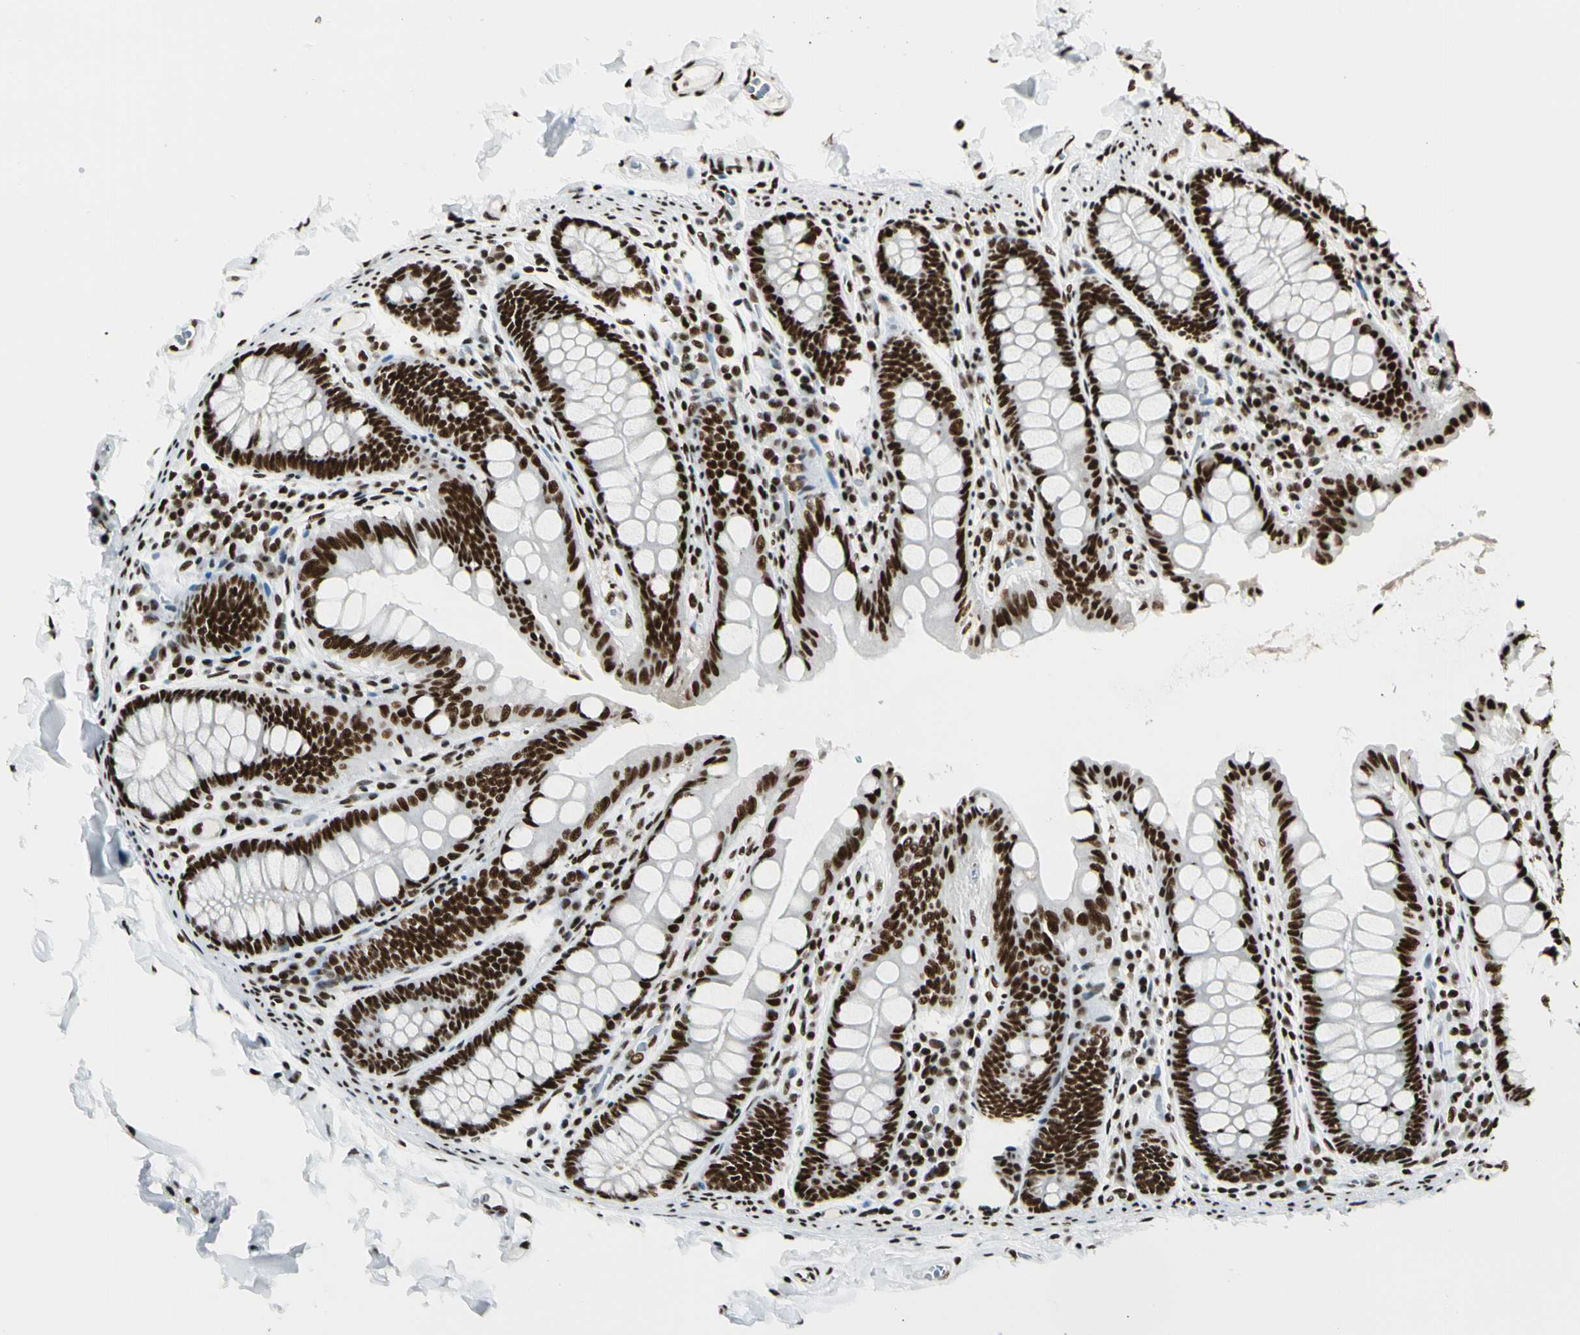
{"staining": {"intensity": "strong", "quantity": ">75%", "location": "nuclear"}, "tissue": "colon", "cell_type": "Endothelial cells", "image_type": "normal", "snomed": [{"axis": "morphology", "description": "Normal tissue, NOS"}, {"axis": "topography", "description": "Colon"}], "caption": "Brown immunohistochemical staining in unremarkable human colon exhibits strong nuclear staining in approximately >75% of endothelial cells. (Stains: DAB (3,3'-diaminobenzidine) in brown, nuclei in blue, Microscopy: brightfield microscopy at high magnification).", "gene": "CCAR1", "patient": {"sex": "female", "age": 61}}